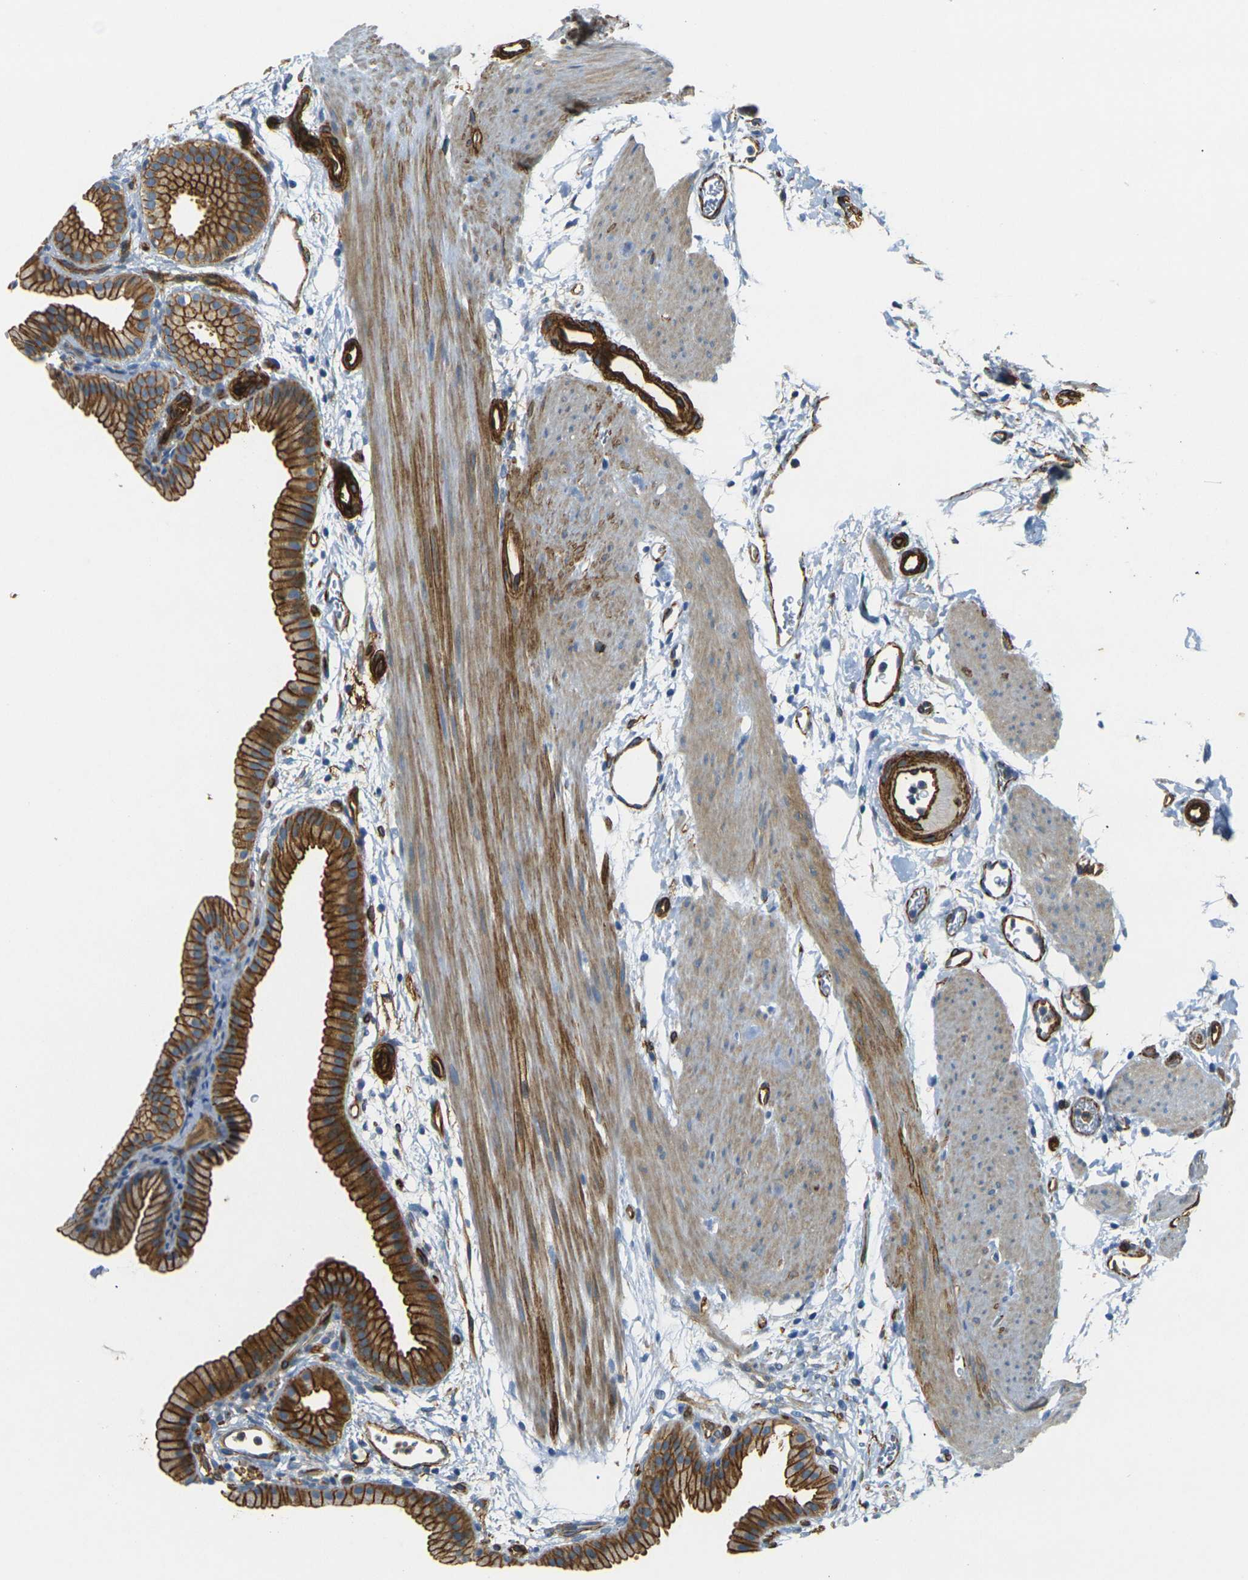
{"staining": {"intensity": "moderate", "quantity": ">75%", "location": "cytoplasmic/membranous"}, "tissue": "gallbladder", "cell_type": "Glandular cells", "image_type": "normal", "snomed": [{"axis": "morphology", "description": "Normal tissue, NOS"}, {"axis": "topography", "description": "Gallbladder"}], "caption": "A medium amount of moderate cytoplasmic/membranous staining is identified in about >75% of glandular cells in unremarkable gallbladder. Nuclei are stained in blue.", "gene": "EPHA7", "patient": {"sex": "female", "age": 64}}